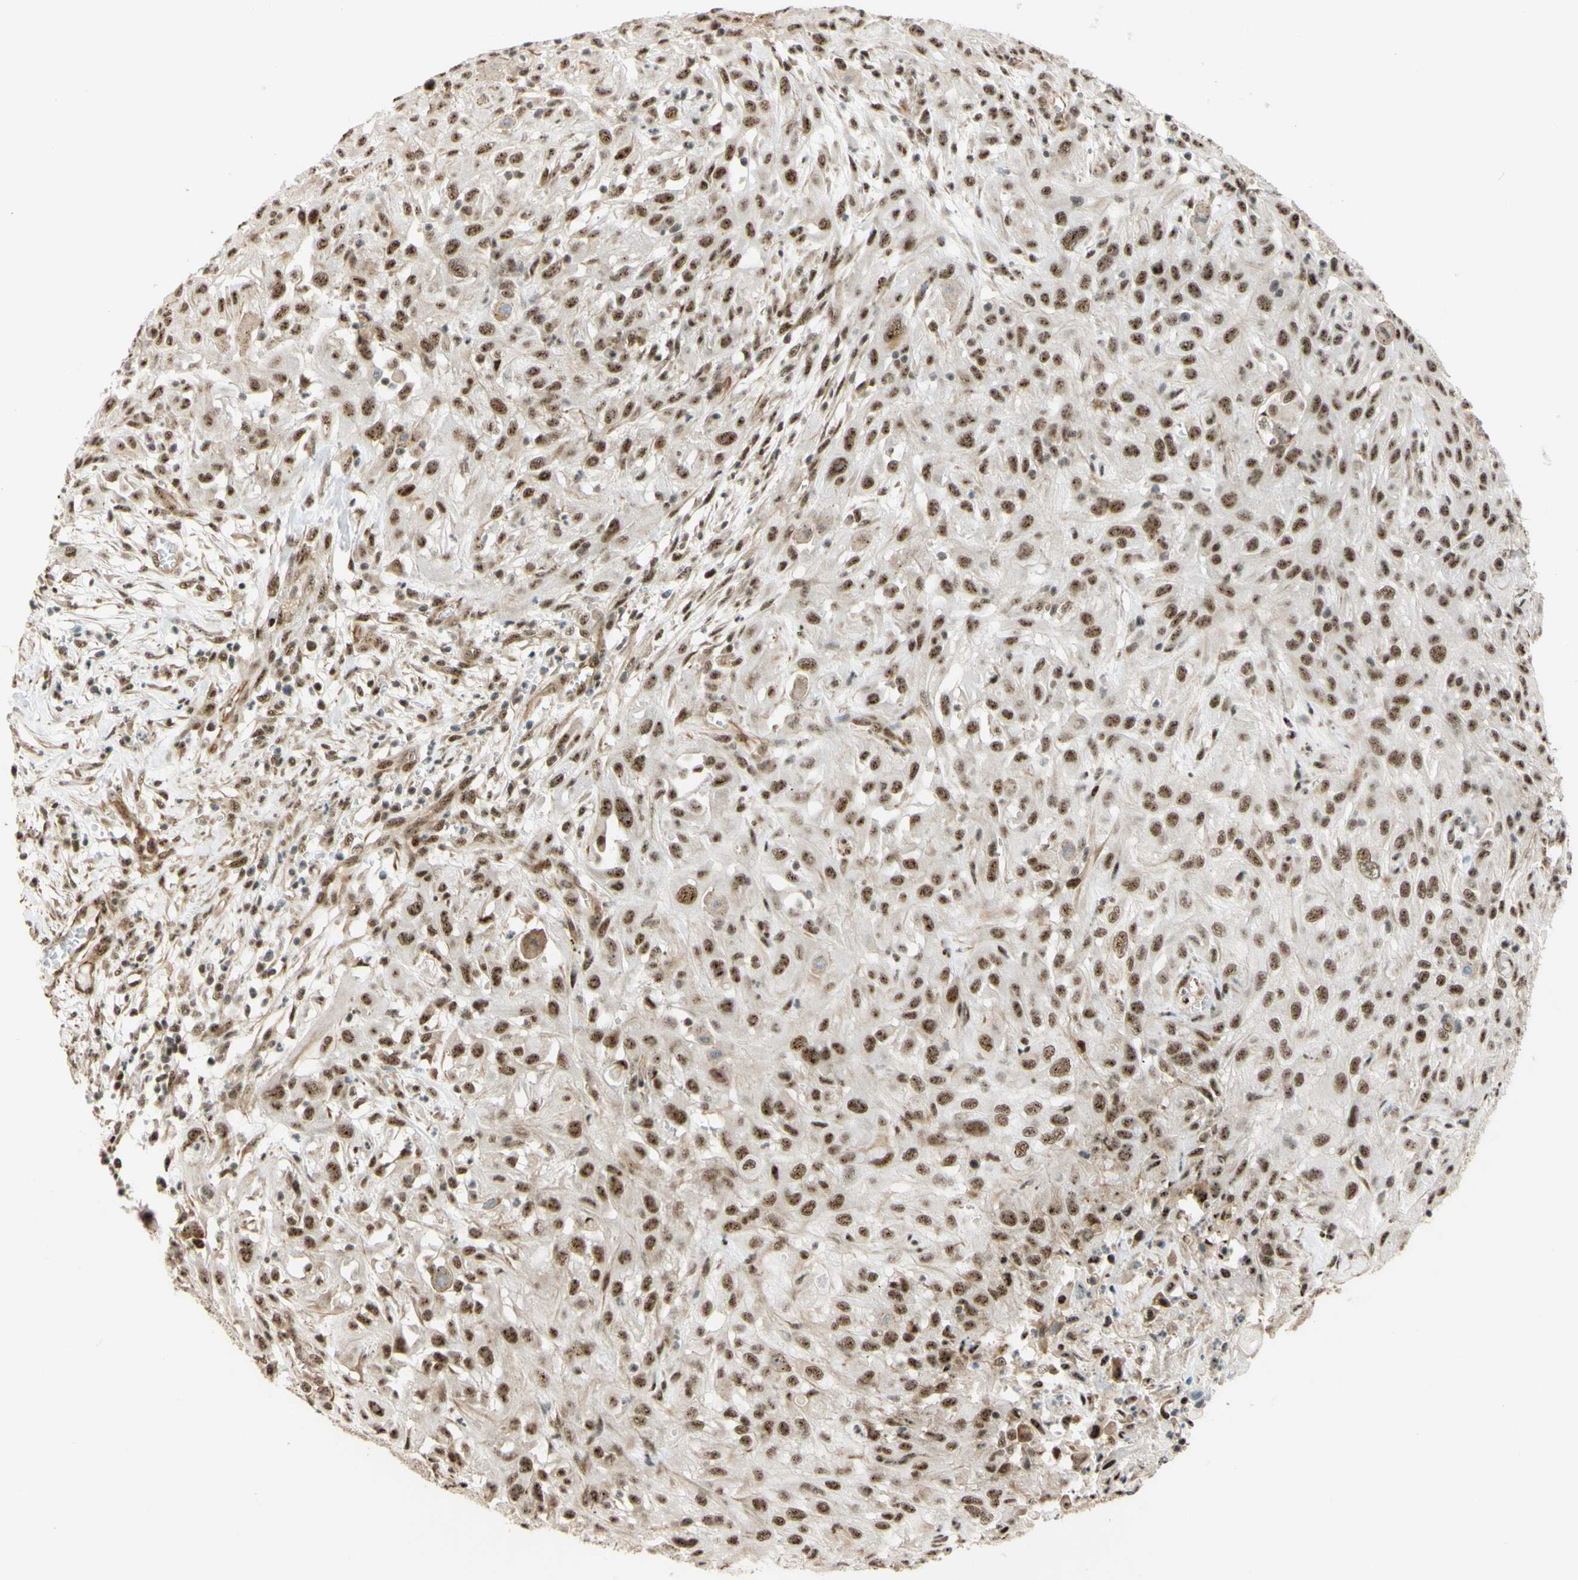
{"staining": {"intensity": "moderate", "quantity": ">75%", "location": "nuclear"}, "tissue": "skin cancer", "cell_type": "Tumor cells", "image_type": "cancer", "snomed": [{"axis": "morphology", "description": "Squamous cell carcinoma, NOS"}, {"axis": "topography", "description": "Skin"}], "caption": "Moderate nuclear positivity for a protein is present in about >75% of tumor cells of skin cancer (squamous cell carcinoma) using IHC.", "gene": "SAP18", "patient": {"sex": "male", "age": 75}}